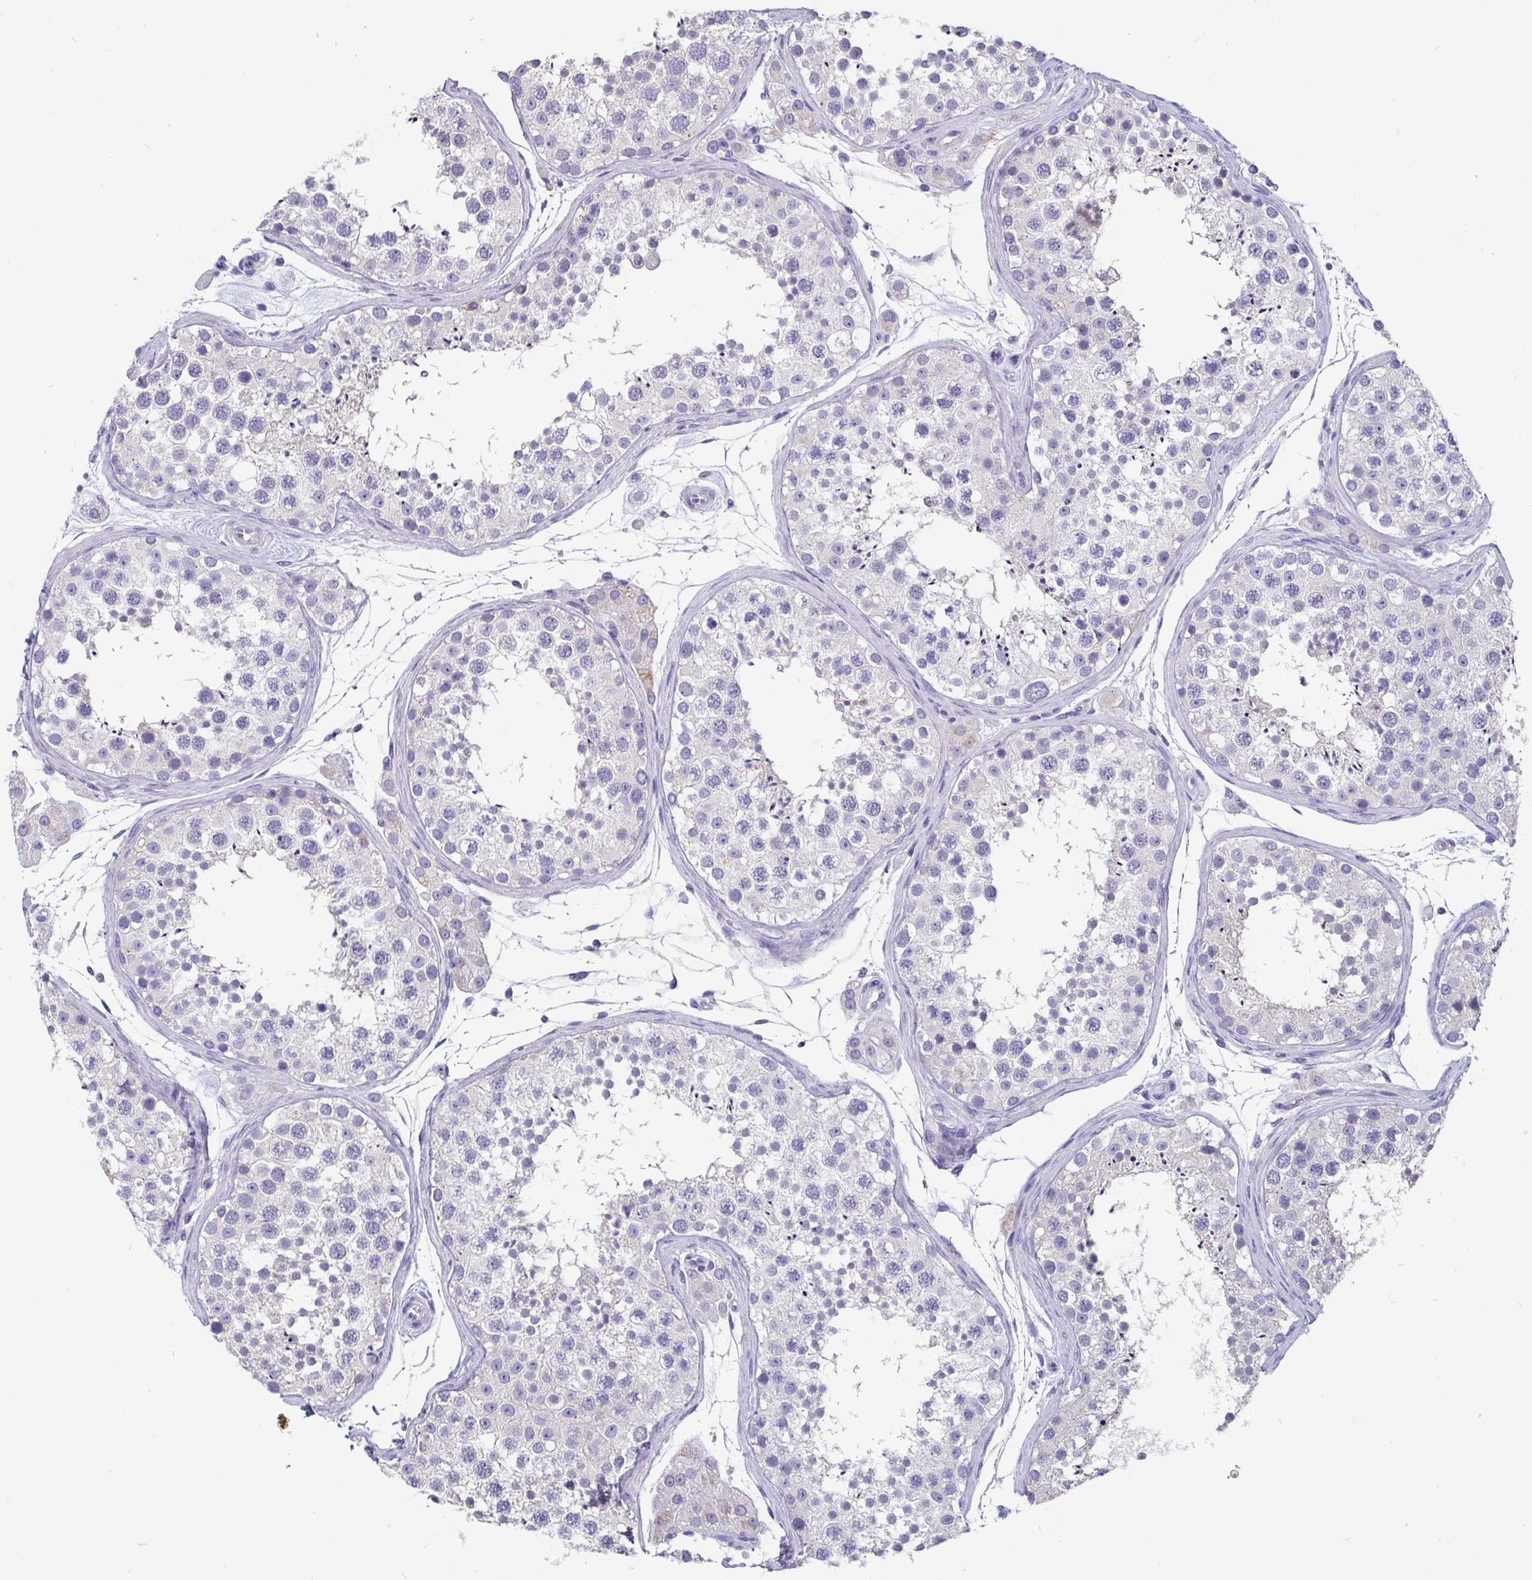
{"staining": {"intensity": "negative", "quantity": "none", "location": "none"}, "tissue": "testis", "cell_type": "Cells in seminiferous ducts", "image_type": "normal", "snomed": [{"axis": "morphology", "description": "Normal tissue, NOS"}, {"axis": "topography", "description": "Testis"}], "caption": "A high-resolution histopathology image shows IHC staining of unremarkable testis, which exhibits no significant expression in cells in seminiferous ducts.", "gene": "ADAMTS6", "patient": {"sex": "male", "age": 41}}